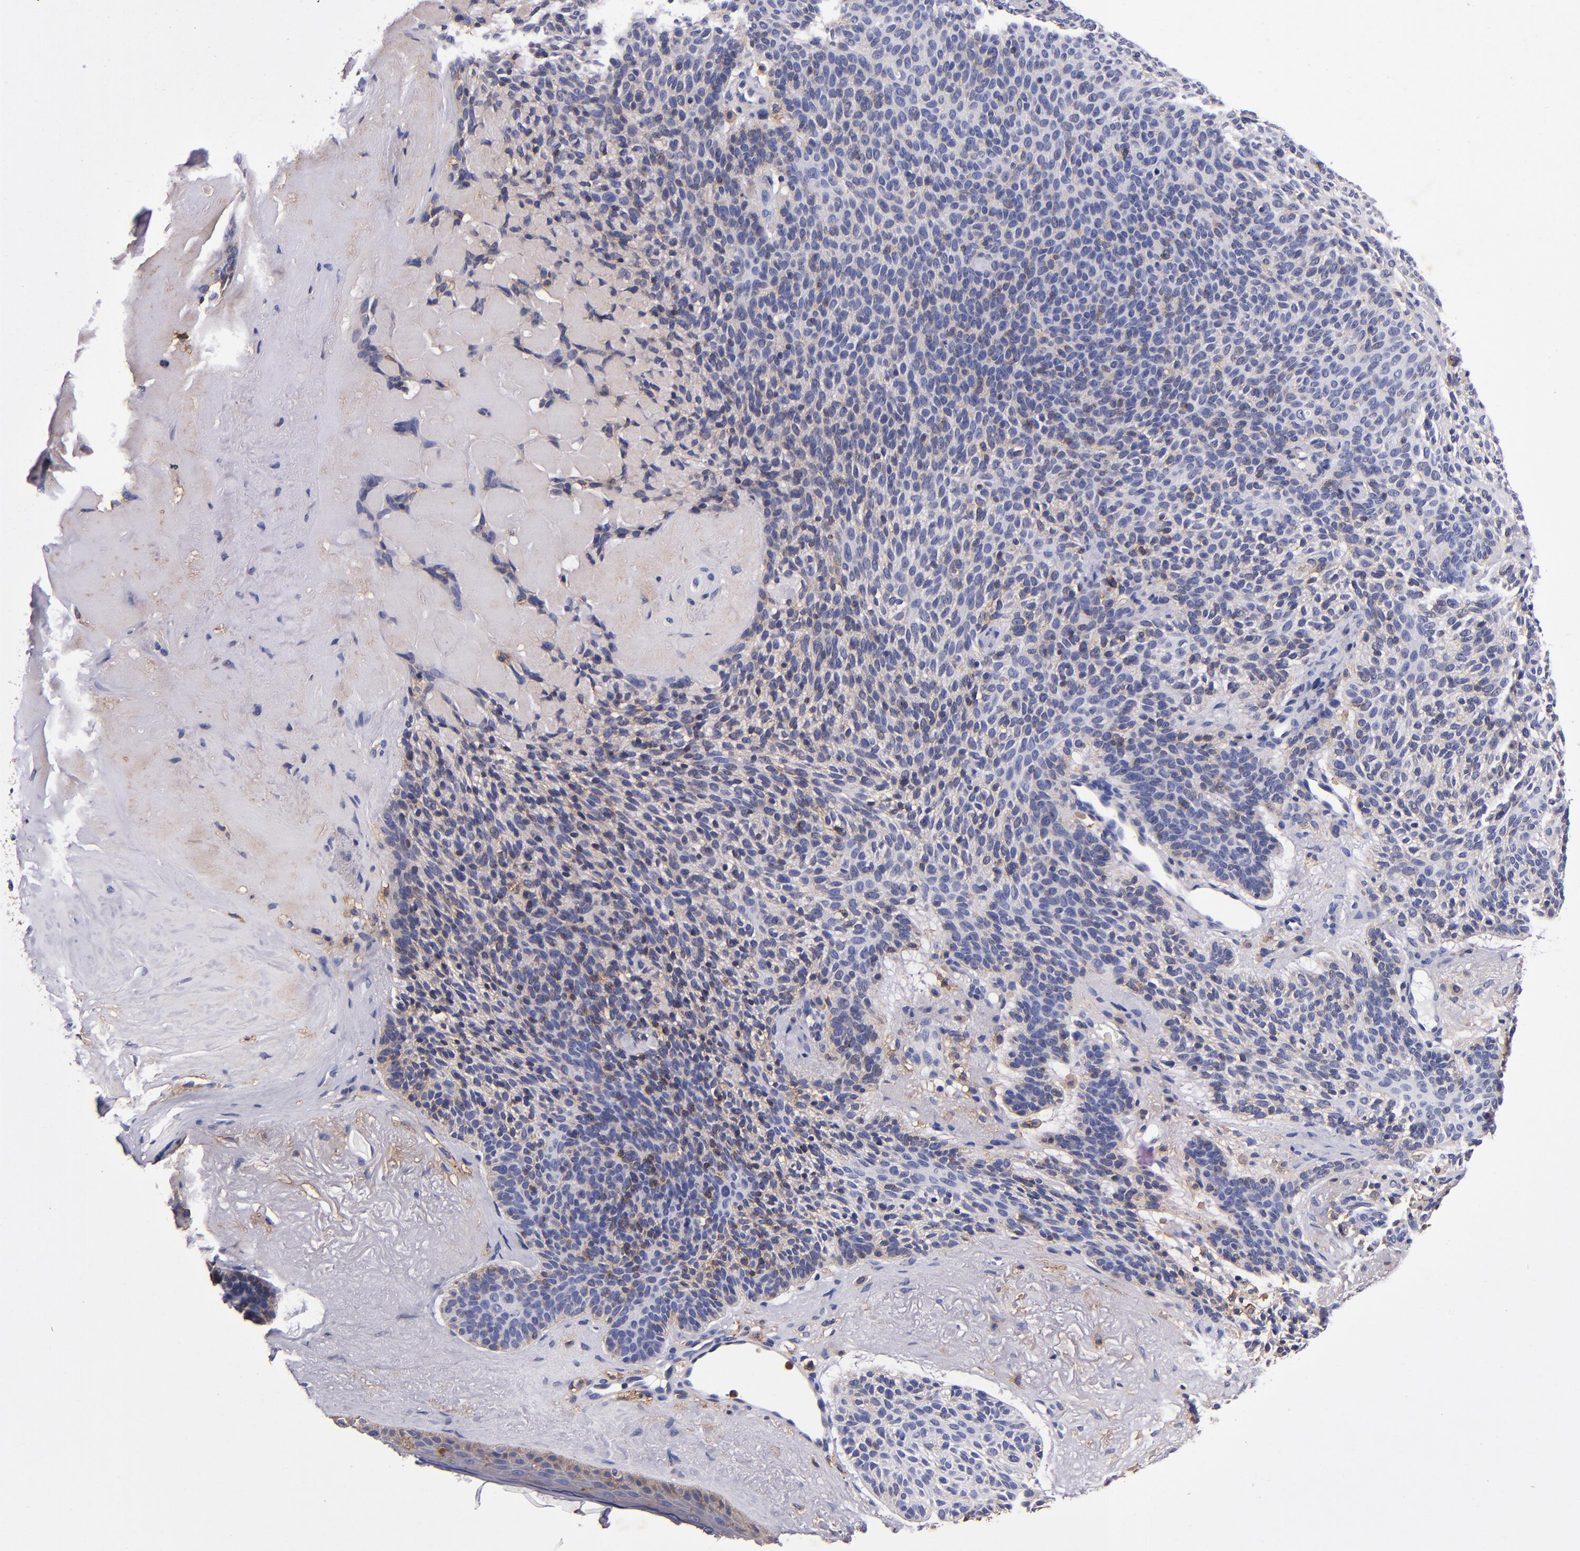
{"staining": {"intensity": "weak", "quantity": "25%-75%", "location": "cytoplasmic/membranous"}, "tissue": "skin cancer", "cell_type": "Tumor cells", "image_type": "cancer", "snomed": [{"axis": "morphology", "description": "Normal tissue, NOS"}, {"axis": "morphology", "description": "Basal cell carcinoma"}, {"axis": "topography", "description": "Skin"}], "caption": "Protein positivity by IHC shows weak cytoplasmic/membranous staining in about 25%-75% of tumor cells in basal cell carcinoma (skin).", "gene": "SIRPA", "patient": {"sex": "female", "age": 70}}